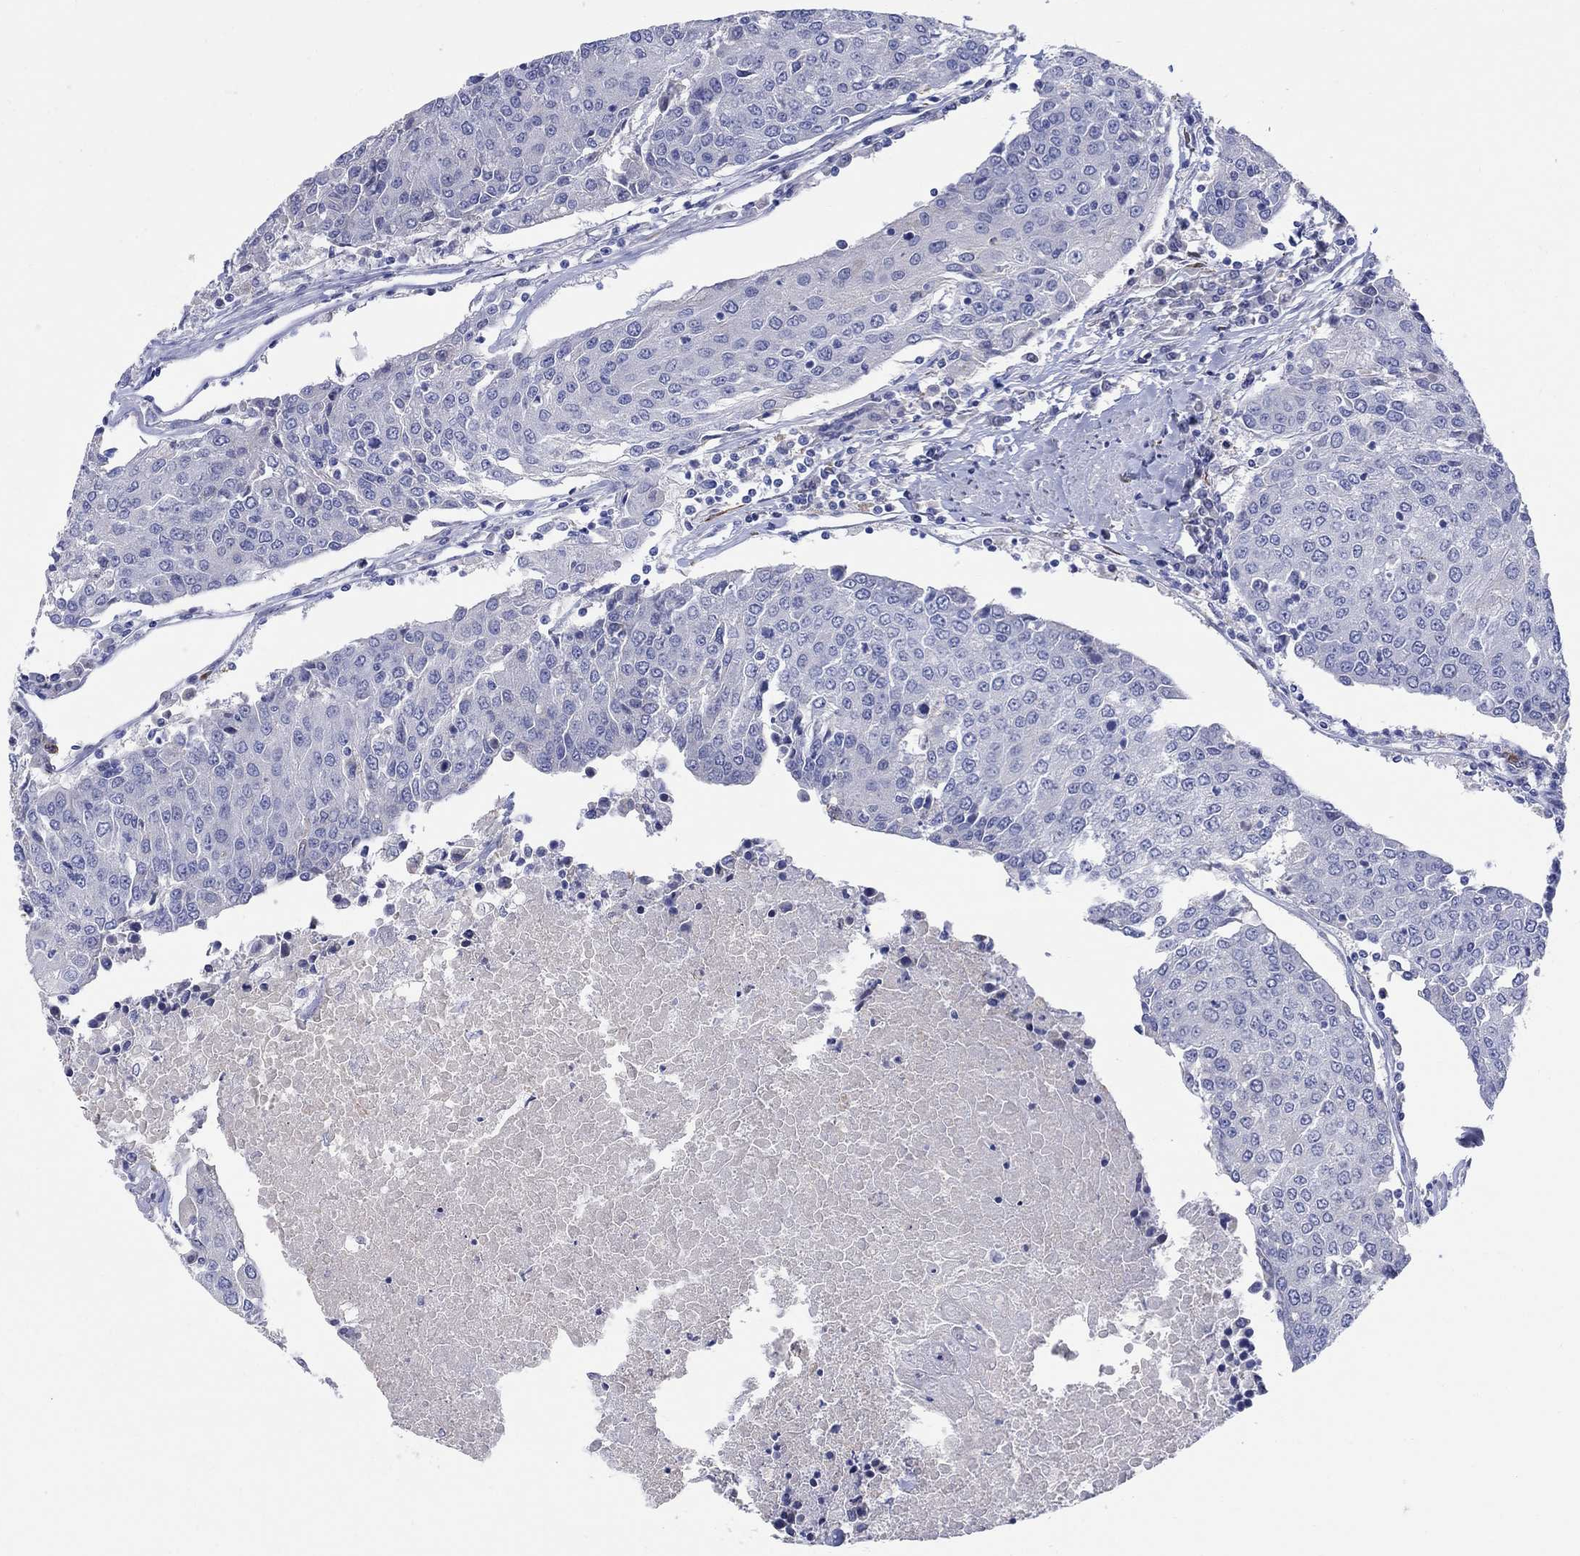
{"staining": {"intensity": "negative", "quantity": "none", "location": "none"}, "tissue": "urothelial cancer", "cell_type": "Tumor cells", "image_type": "cancer", "snomed": [{"axis": "morphology", "description": "Urothelial carcinoma, High grade"}, {"axis": "topography", "description": "Urinary bladder"}], "caption": "Tumor cells are negative for protein expression in human urothelial cancer.", "gene": "REEP2", "patient": {"sex": "female", "age": 85}}